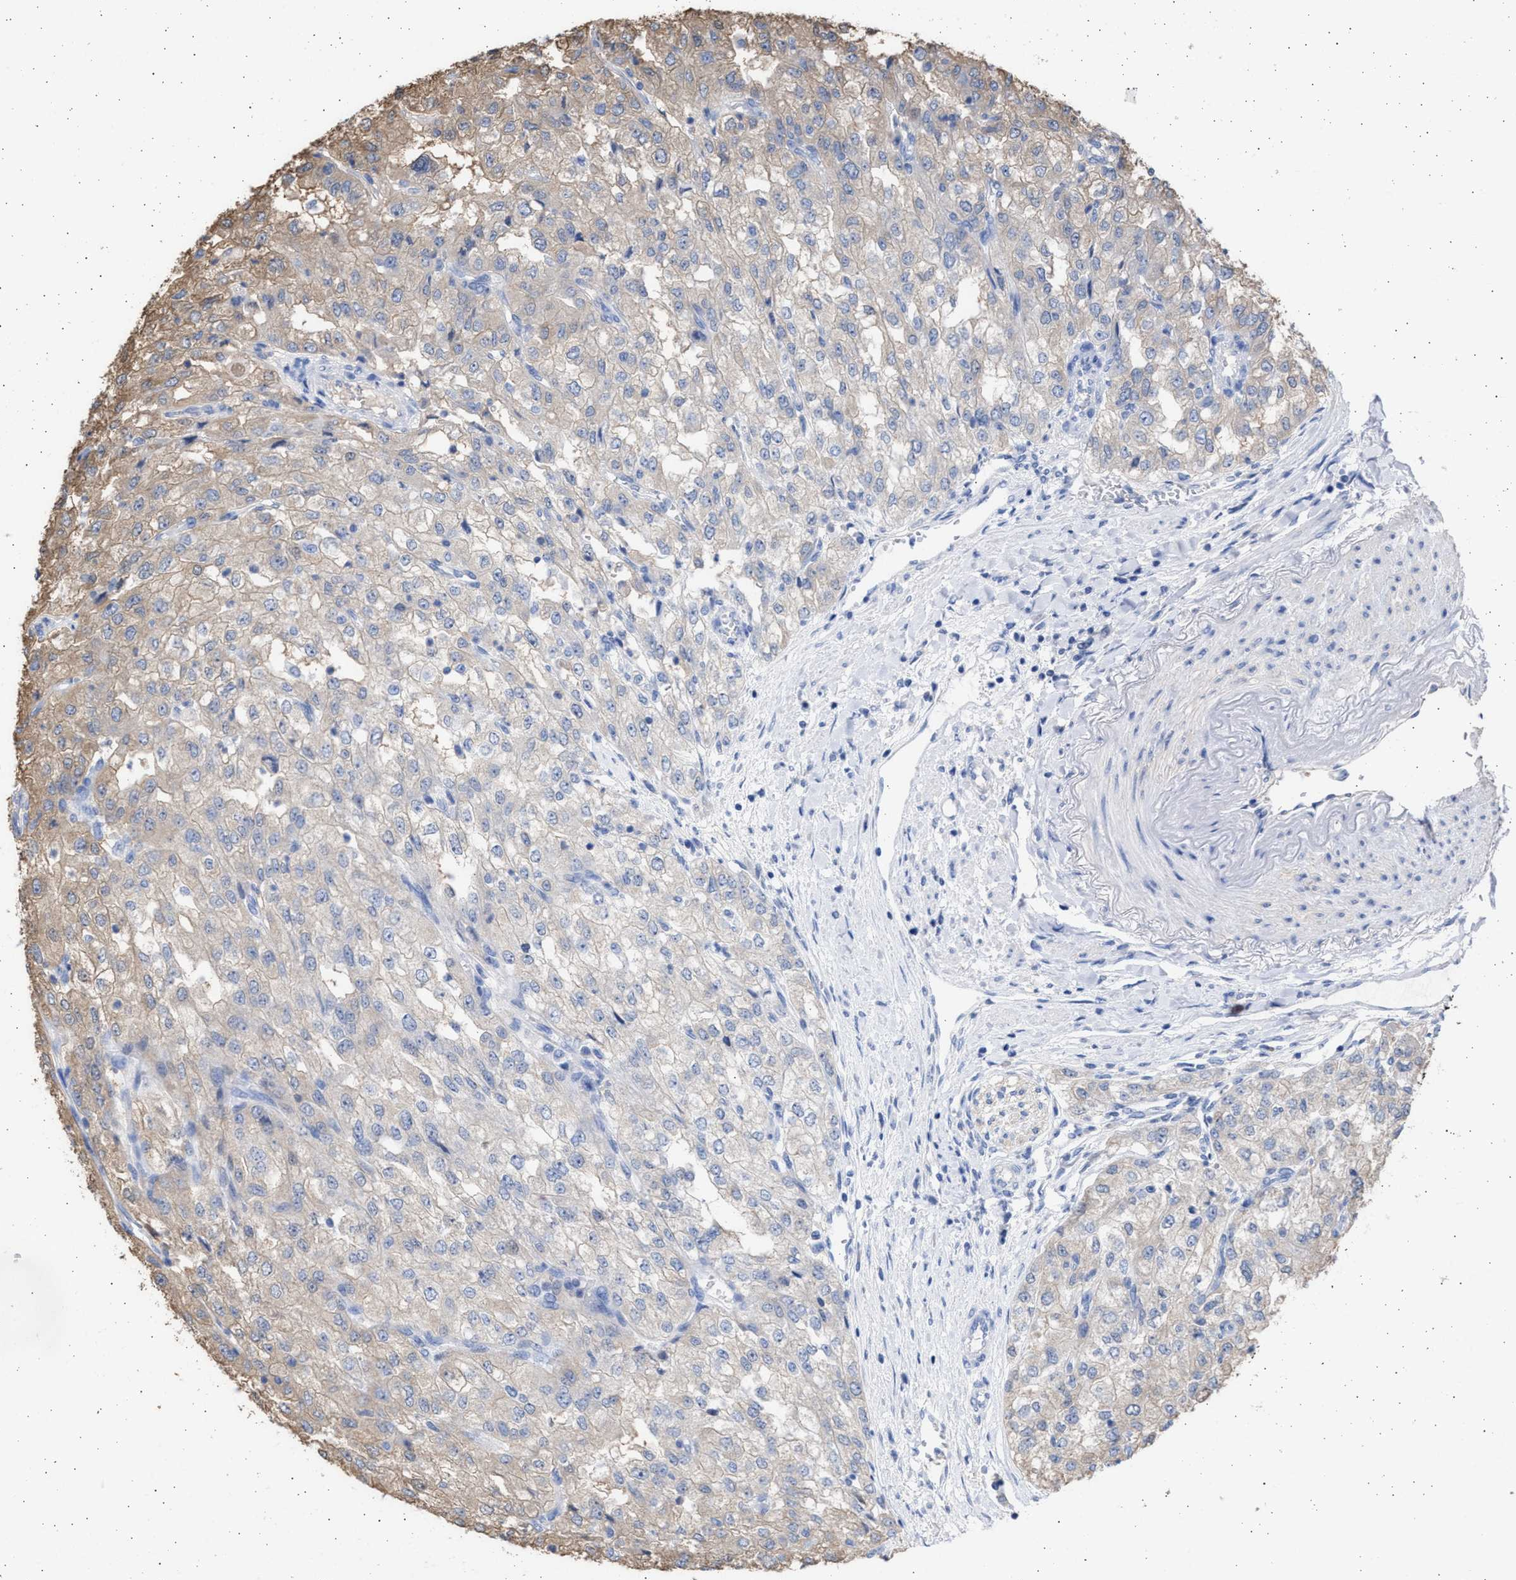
{"staining": {"intensity": "weak", "quantity": "25%-75%", "location": "cytoplasmic/membranous"}, "tissue": "renal cancer", "cell_type": "Tumor cells", "image_type": "cancer", "snomed": [{"axis": "morphology", "description": "Adenocarcinoma, NOS"}, {"axis": "topography", "description": "Kidney"}], "caption": "An image showing weak cytoplasmic/membranous expression in approximately 25%-75% of tumor cells in renal cancer, as visualized by brown immunohistochemical staining.", "gene": "ALDOC", "patient": {"sex": "female", "age": 54}}